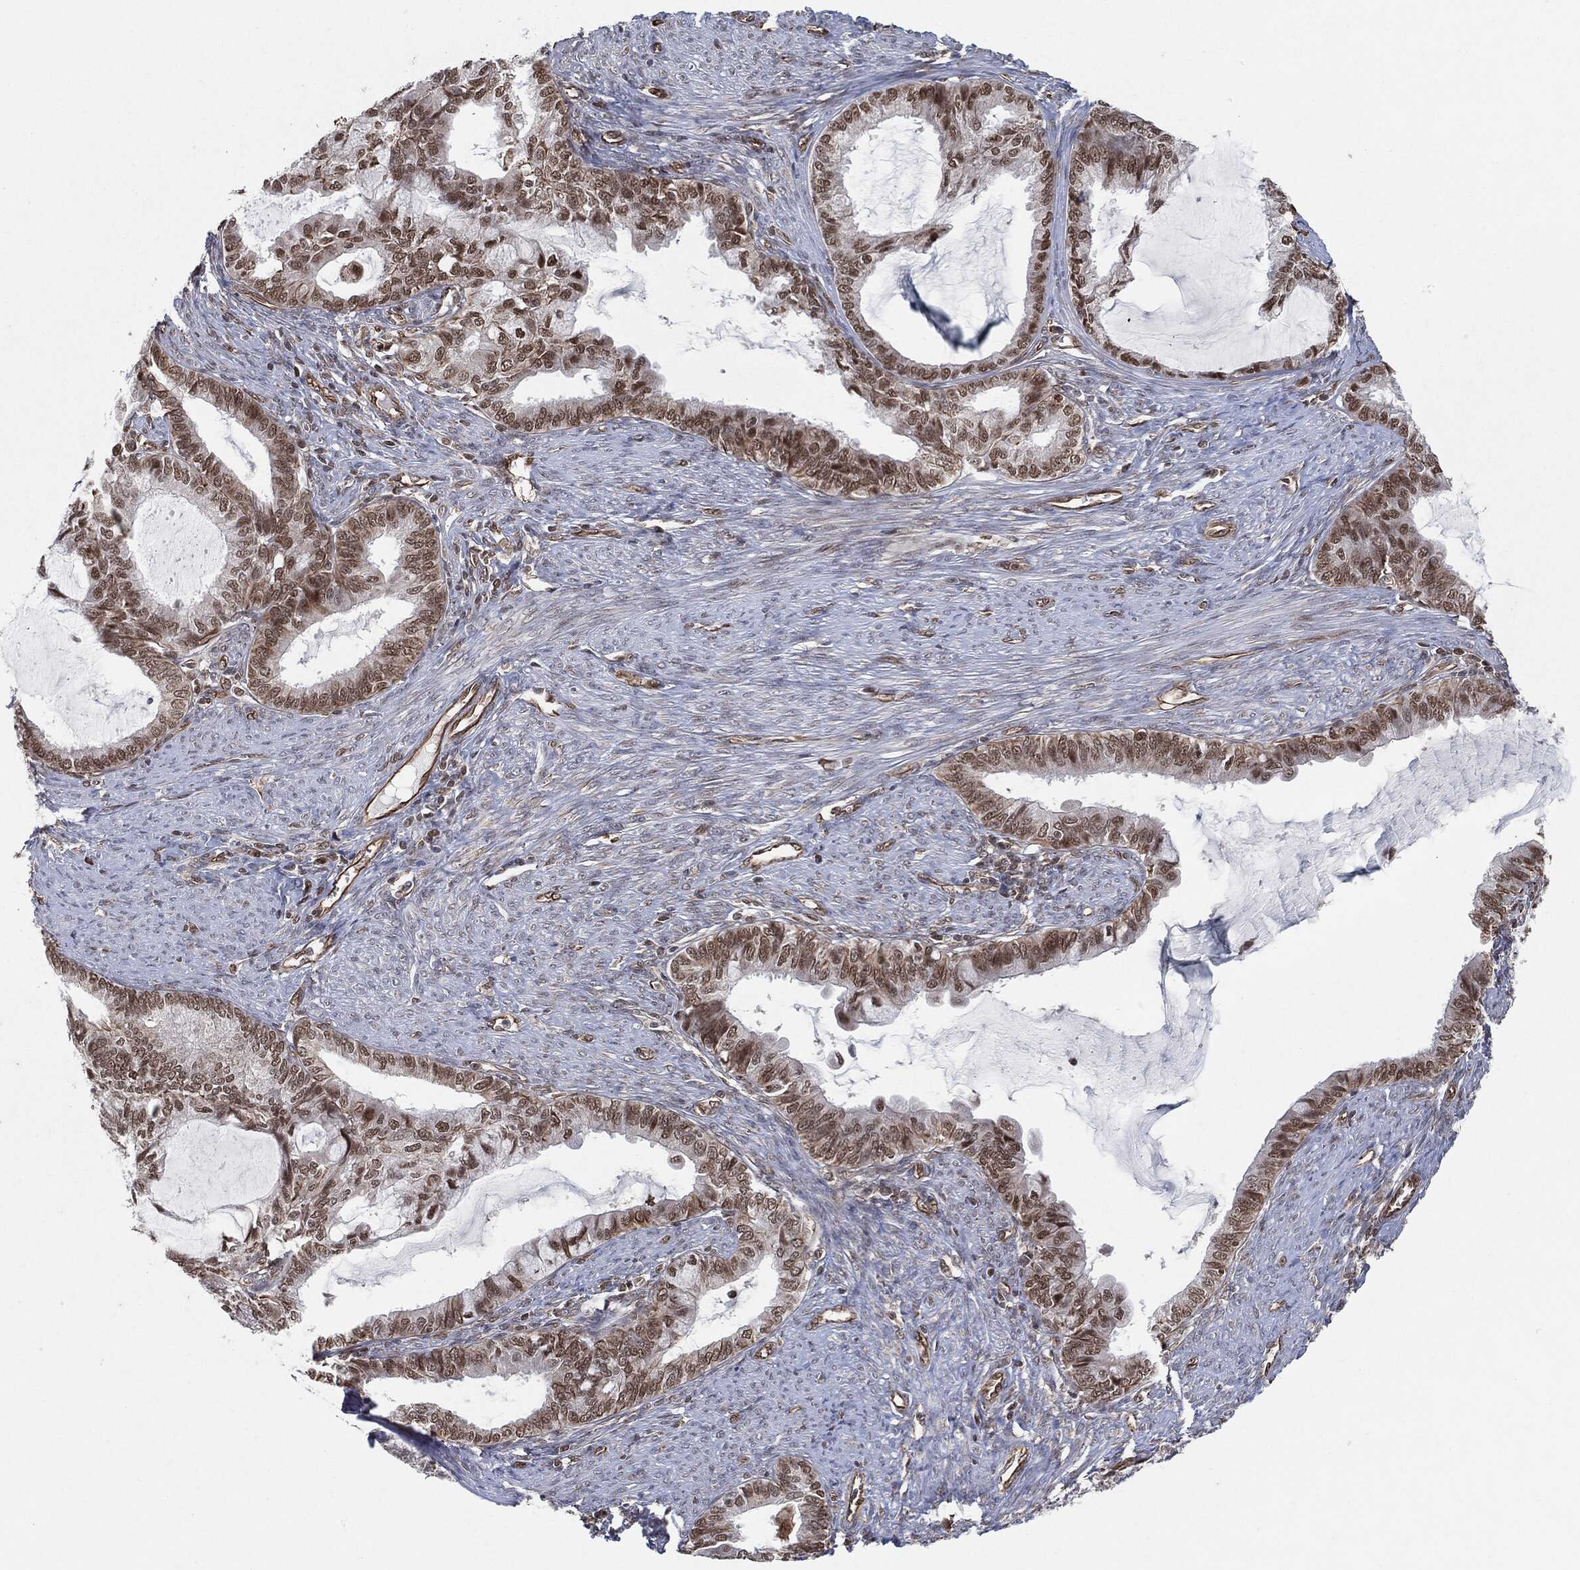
{"staining": {"intensity": "moderate", "quantity": "25%-75%", "location": "nuclear"}, "tissue": "endometrial cancer", "cell_type": "Tumor cells", "image_type": "cancer", "snomed": [{"axis": "morphology", "description": "Adenocarcinoma, NOS"}, {"axis": "topography", "description": "Endometrium"}], "caption": "Brown immunohistochemical staining in human endometrial cancer shows moderate nuclear positivity in about 25%-75% of tumor cells. The staining is performed using DAB (3,3'-diaminobenzidine) brown chromogen to label protein expression. The nuclei are counter-stained blue using hematoxylin.", "gene": "TP53RK", "patient": {"sex": "female", "age": 86}}